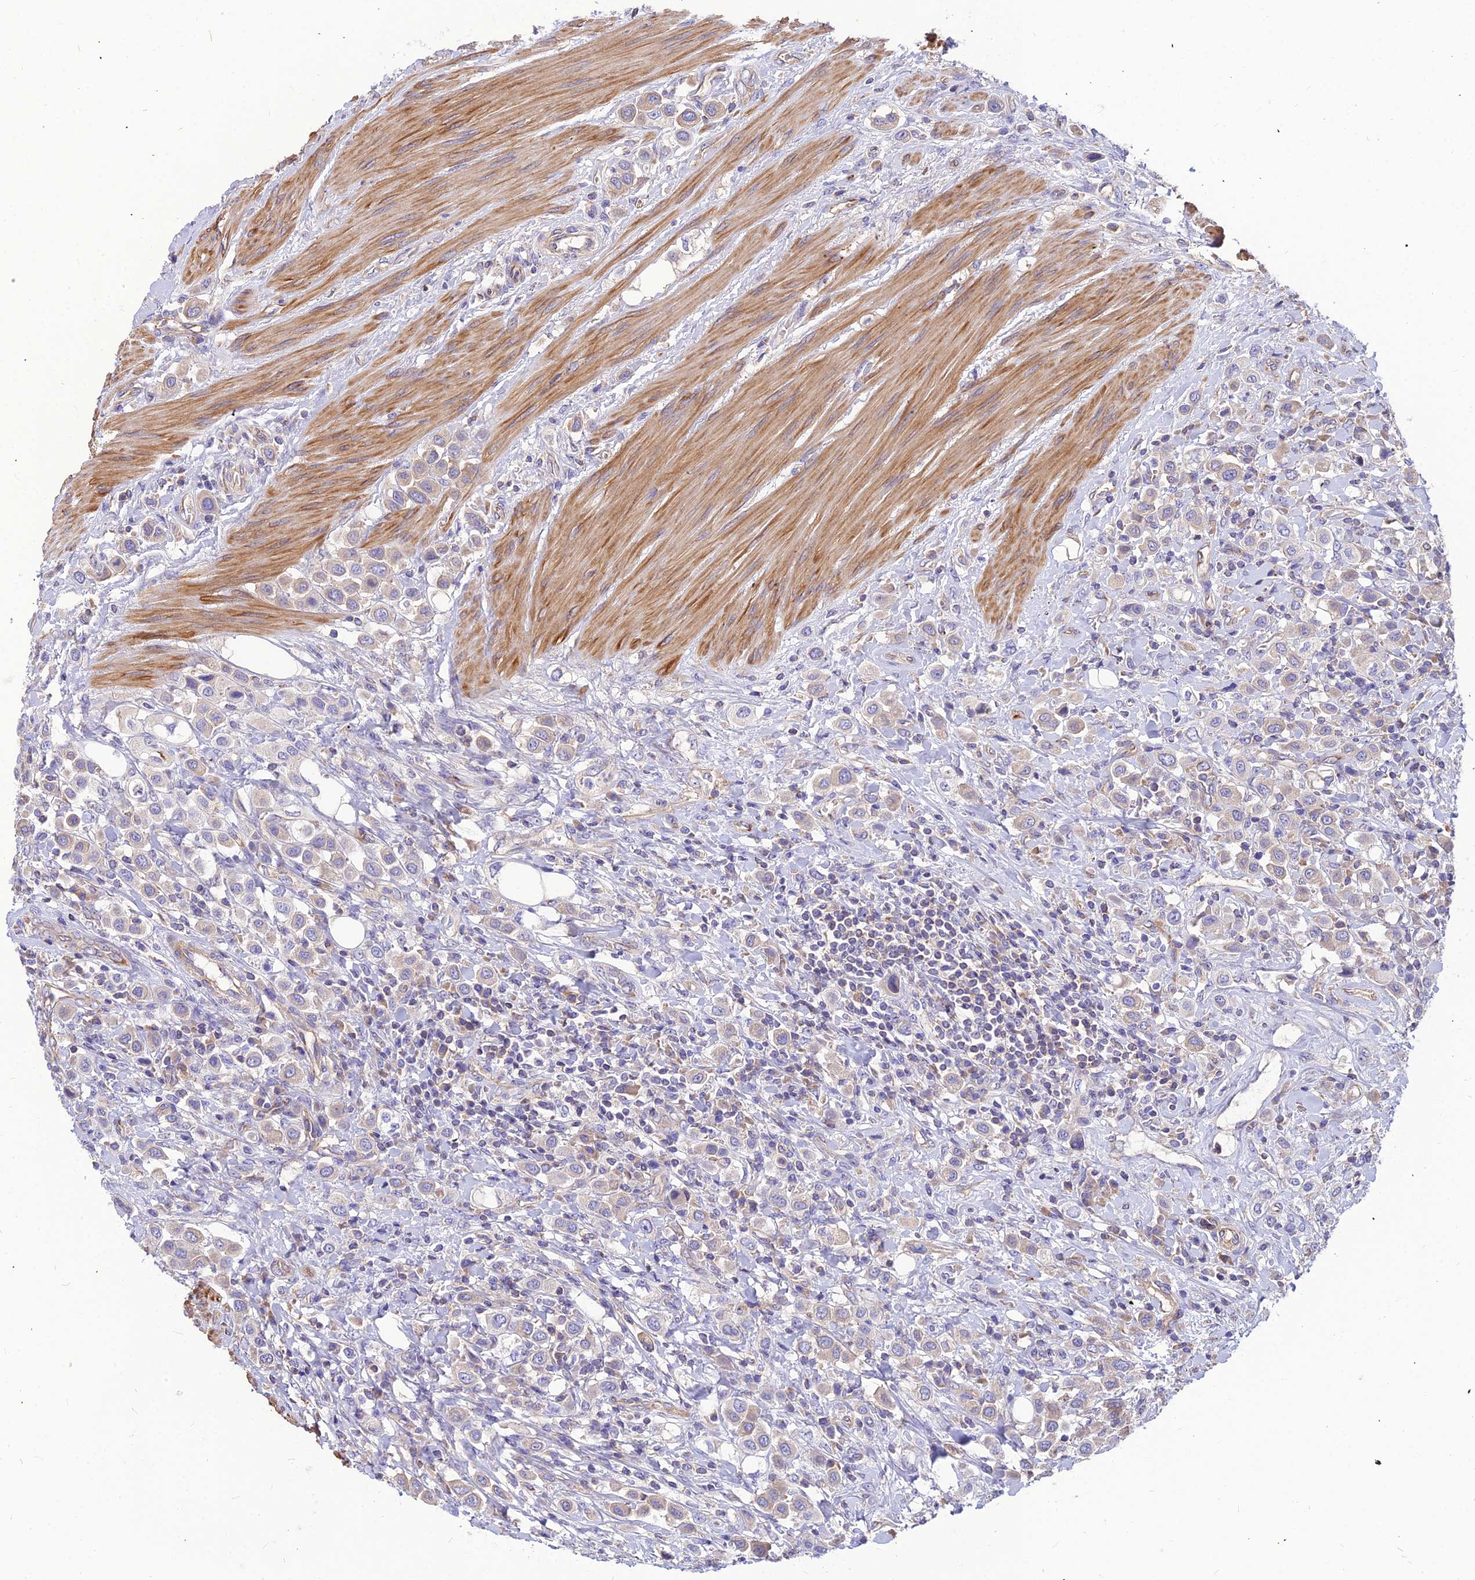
{"staining": {"intensity": "negative", "quantity": "none", "location": "none"}, "tissue": "urothelial cancer", "cell_type": "Tumor cells", "image_type": "cancer", "snomed": [{"axis": "morphology", "description": "Urothelial carcinoma, High grade"}, {"axis": "topography", "description": "Urinary bladder"}], "caption": "The histopathology image reveals no significant expression in tumor cells of urothelial carcinoma (high-grade).", "gene": "ASPHD1", "patient": {"sex": "male", "age": 50}}